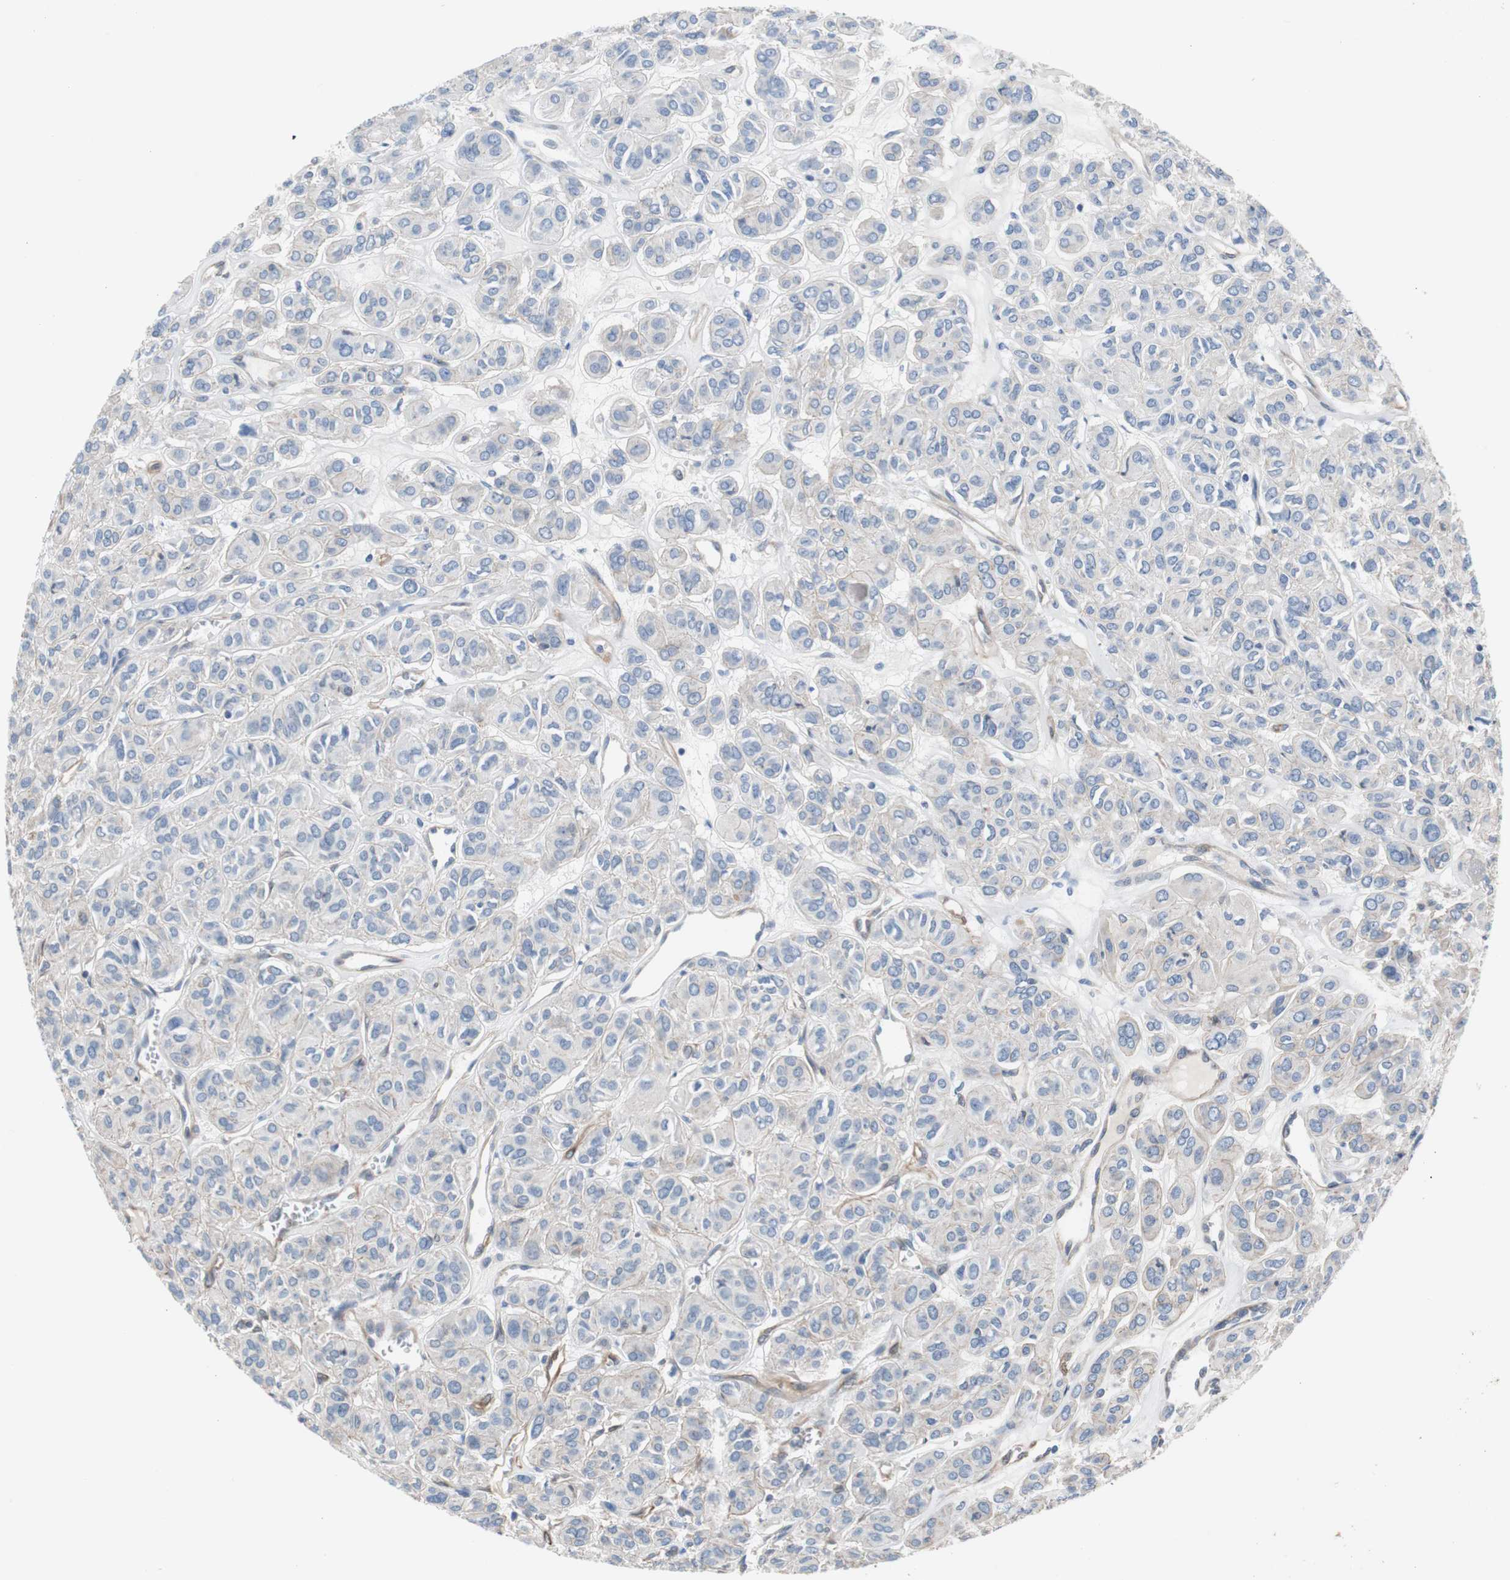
{"staining": {"intensity": "negative", "quantity": "none", "location": "none"}, "tissue": "thyroid cancer", "cell_type": "Tumor cells", "image_type": "cancer", "snomed": [{"axis": "morphology", "description": "Follicular adenoma carcinoma, NOS"}, {"axis": "topography", "description": "Thyroid gland"}], "caption": "This is a image of immunohistochemistry (IHC) staining of follicular adenoma carcinoma (thyroid), which shows no staining in tumor cells.", "gene": "KIF3B", "patient": {"sex": "female", "age": 71}}